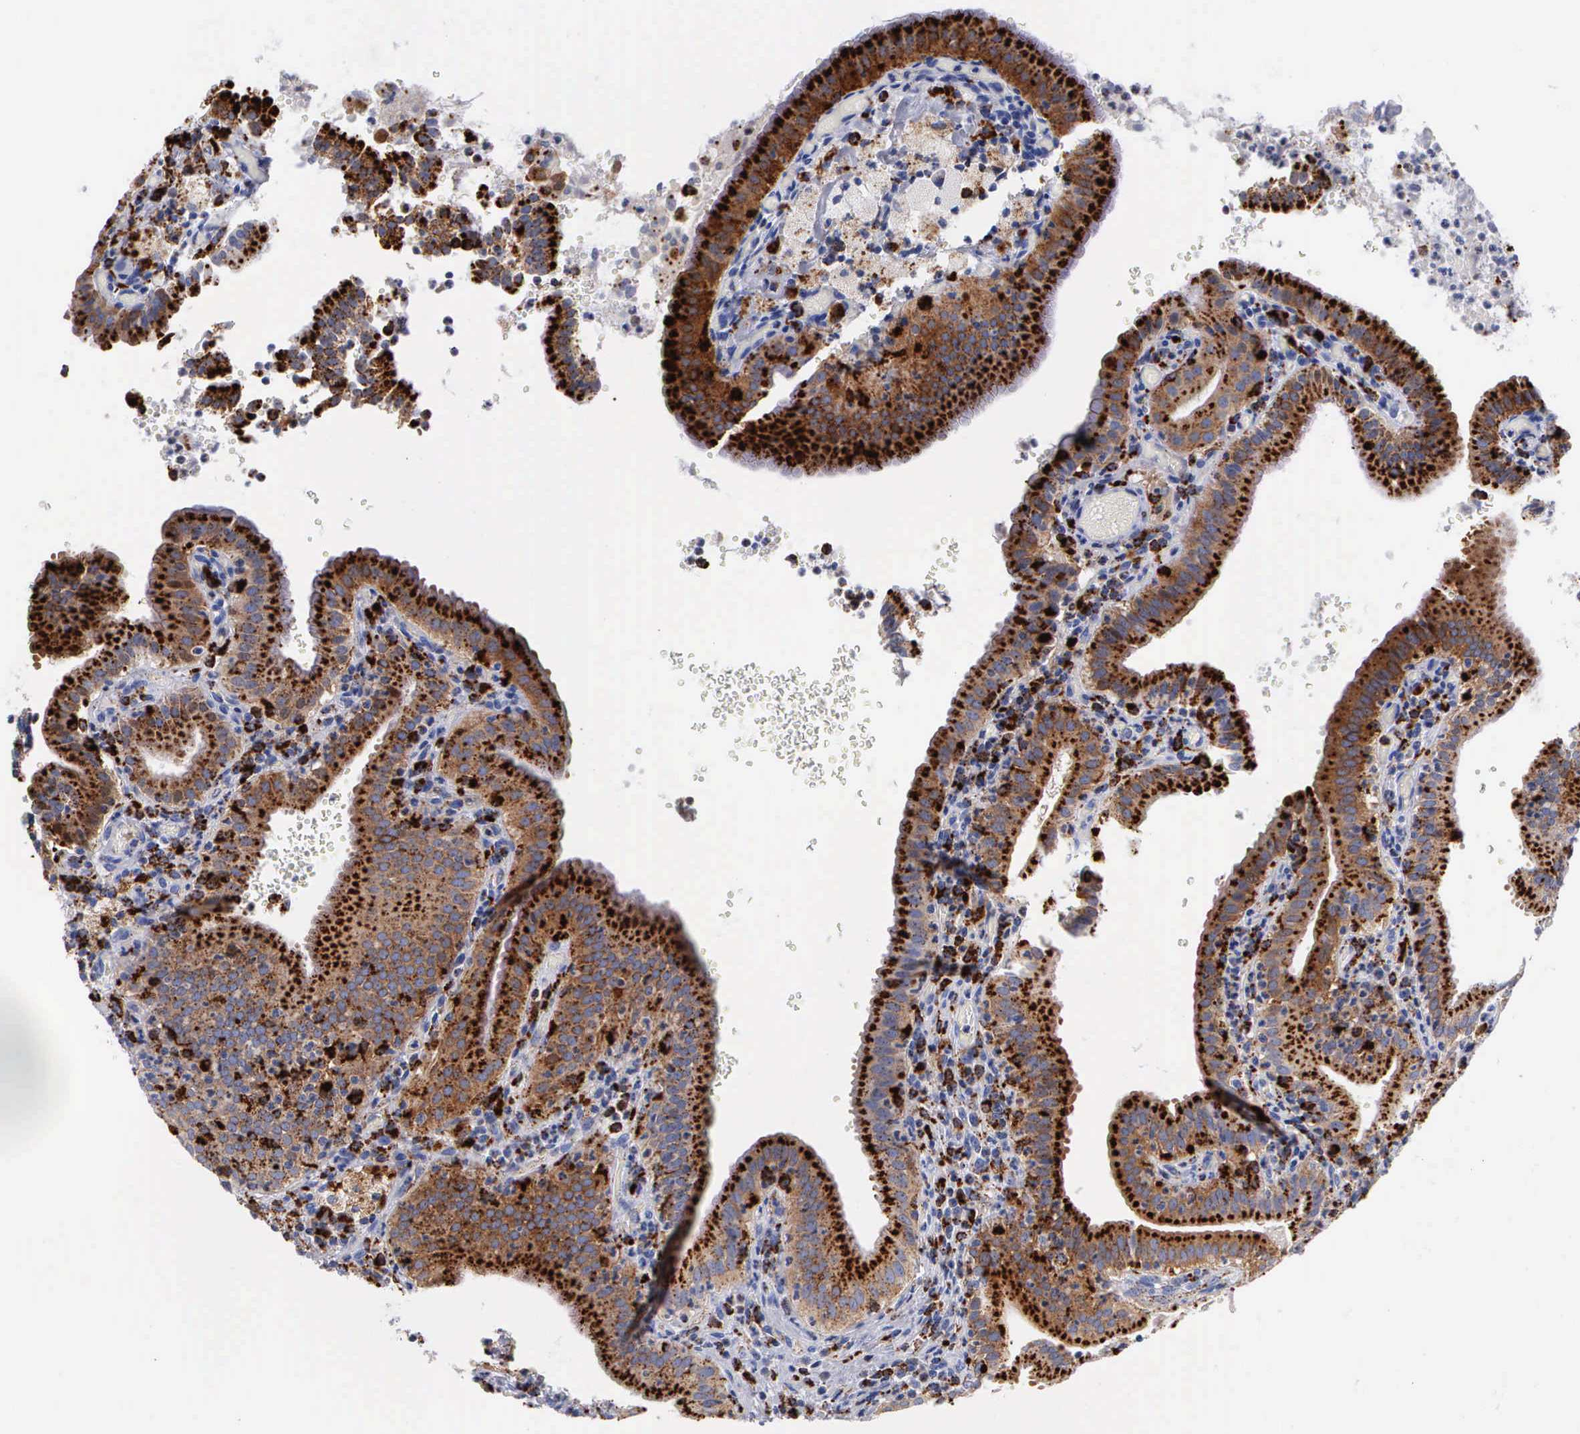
{"staining": {"intensity": "strong", "quantity": ">75%", "location": "cytoplasmic/membranous"}, "tissue": "gallbladder", "cell_type": "Glandular cells", "image_type": "normal", "snomed": [{"axis": "morphology", "description": "Normal tissue, NOS"}, {"axis": "topography", "description": "Gallbladder"}], "caption": "This is a histology image of immunohistochemistry staining of benign gallbladder, which shows strong expression in the cytoplasmic/membranous of glandular cells.", "gene": "CTSH", "patient": {"sex": "male", "age": 59}}